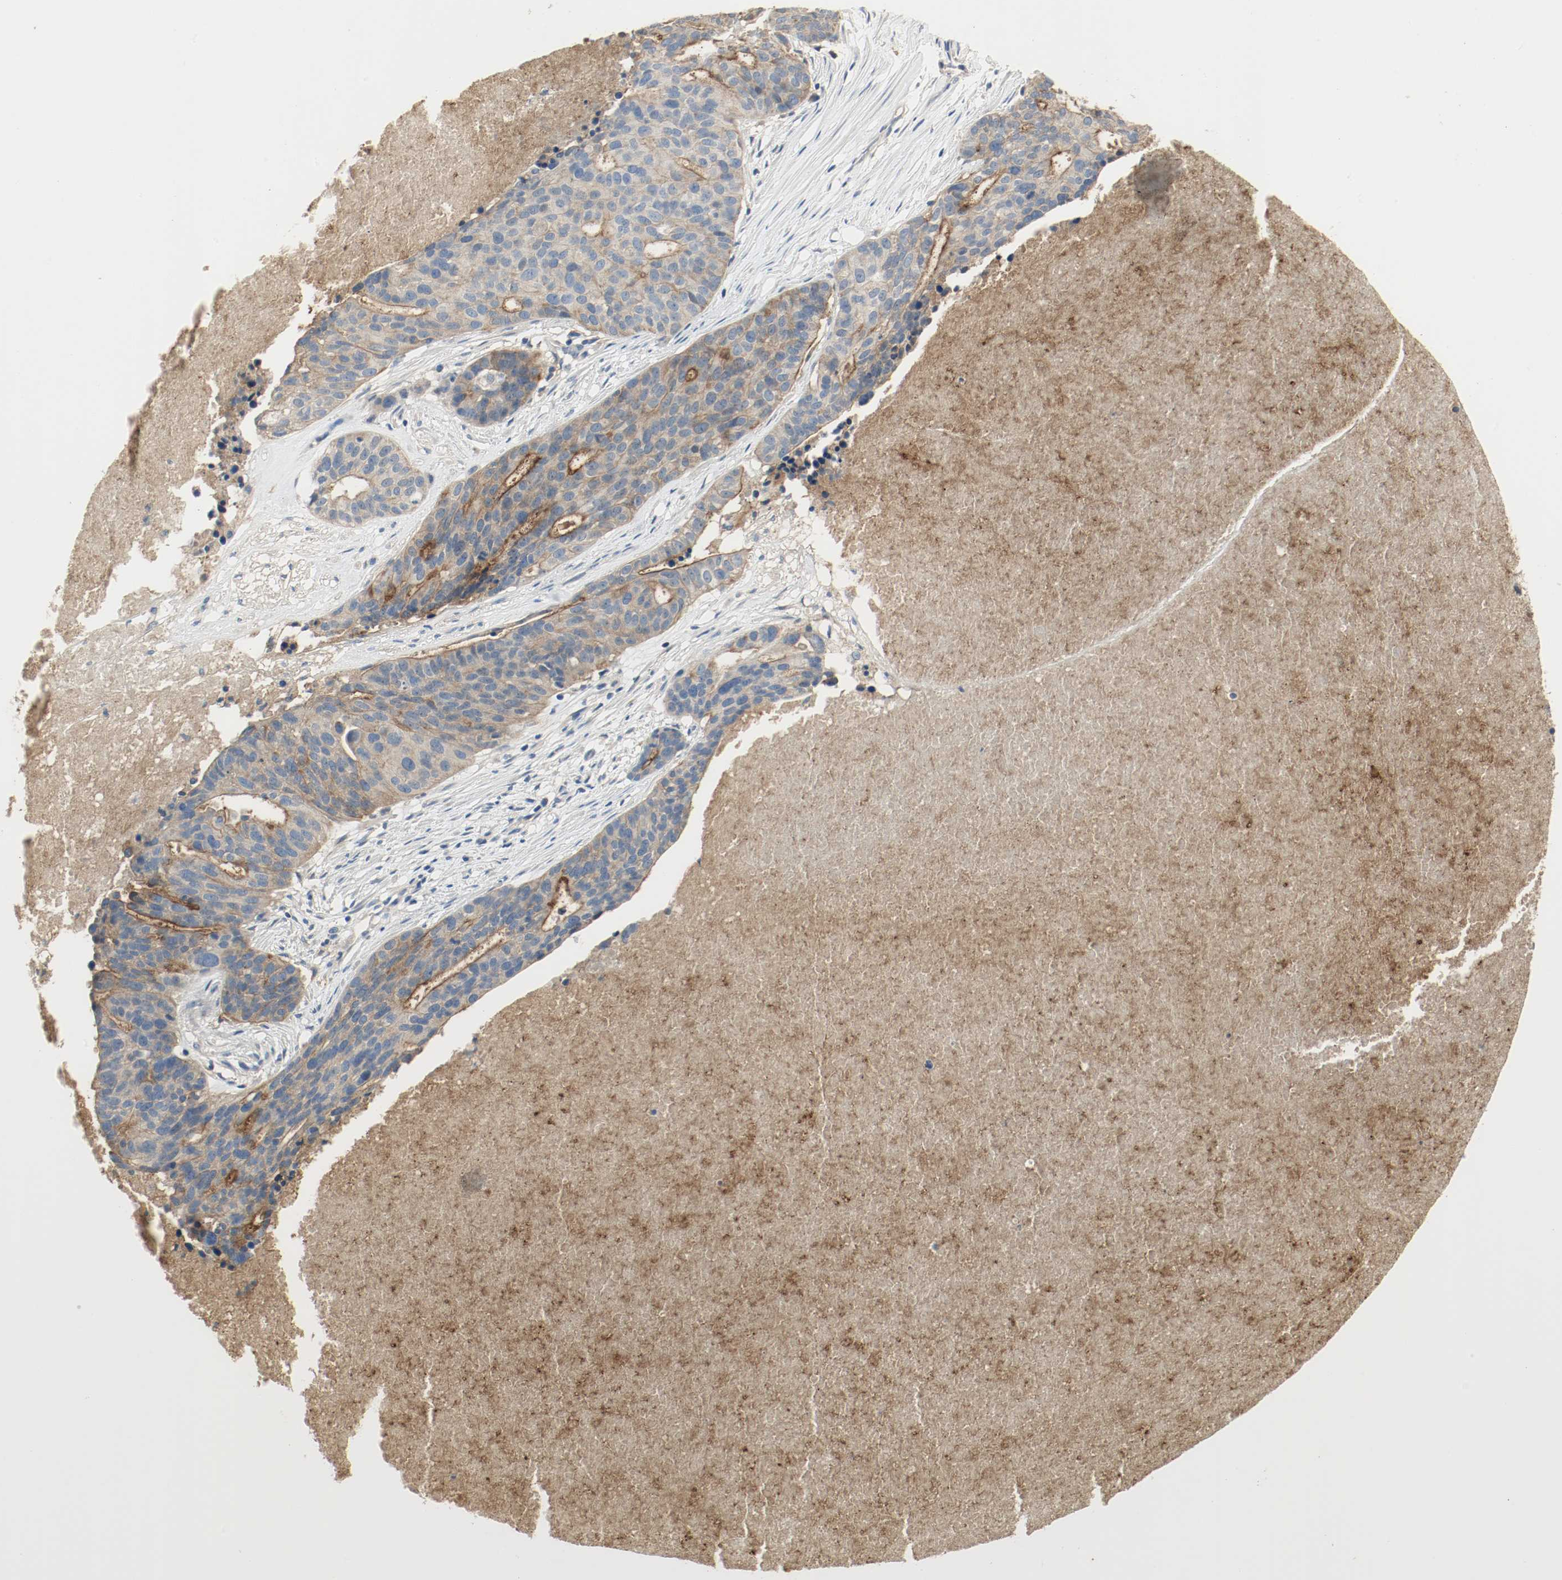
{"staining": {"intensity": "weak", "quantity": ">75%", "location": "cytoplasmic/membranous"}, "tissue": "ovarian cancer", "cell_type": "Tumor cells", "image_type": "cancer", "snomed": [{"axis": "morphology", "description": "Cystadenocarcinoma, serous, NOS"}, {"axis": "topography", "description": "Ovary"}], "caption": "The micrograph displays a brown stain indicating the presence of a protein in the cytoplasmic/membranous of tumor cells in serous cystadenocarcinoma (ovarian).", "gene": "MELTF", "patient": {"sex": "female", "age": 59}}